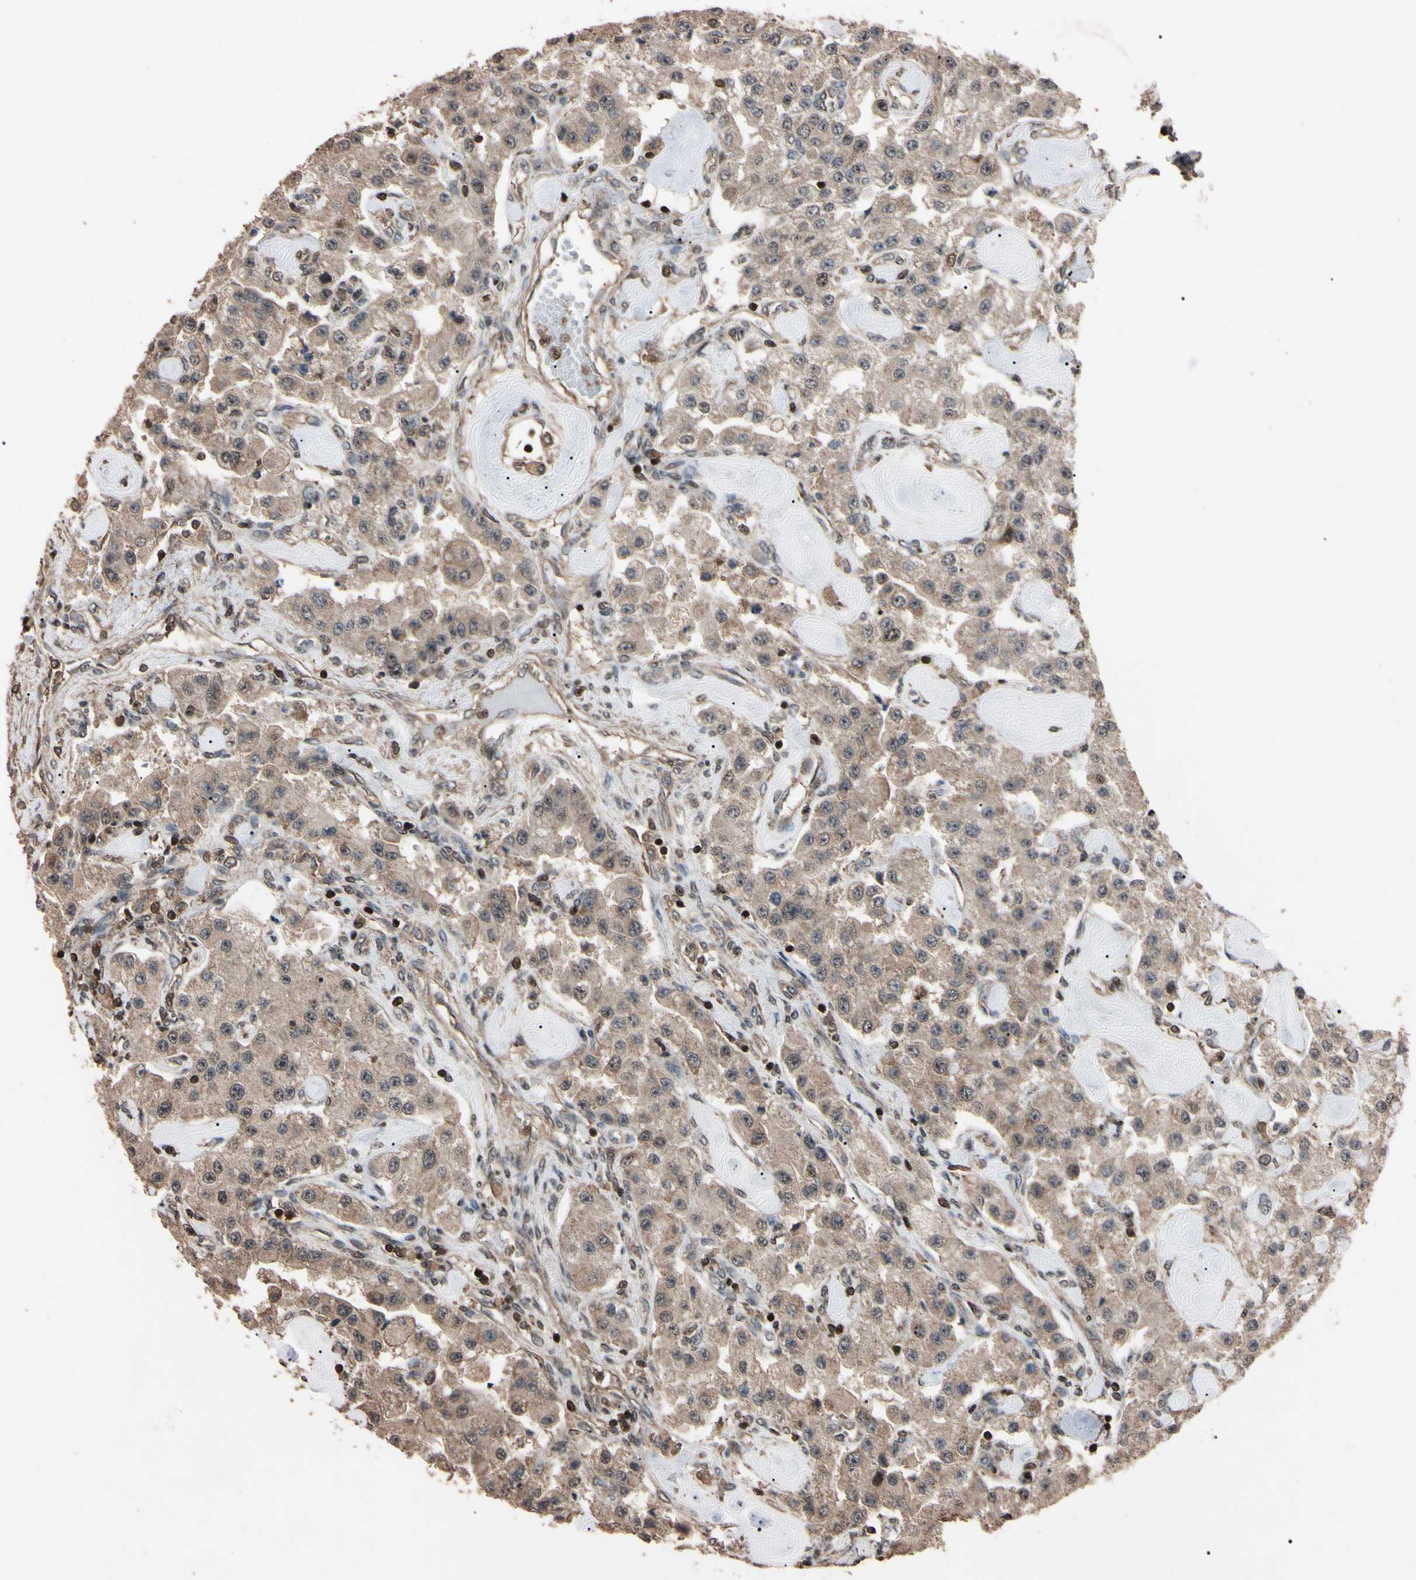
{"staining": {"intensity": "weak", "quantity": ">75%", "location": "cytoplasmic/membranous"}, "tissue": "carcinoid", "cell_type": "Tumor cells", "image_type": "cancer", "snomed": [{"axis": "morphology", "description": "Carcinoid, malignant, NOS"}, {"axis": "topography", "description": "Pancreas"}], "caption": "Human carcinoid (malignant) stained with a protein marker exhibits weak staining in tumor cells.", "gene": "TNFRSF1A", "patient": {"sex": "male", "age": 41}}